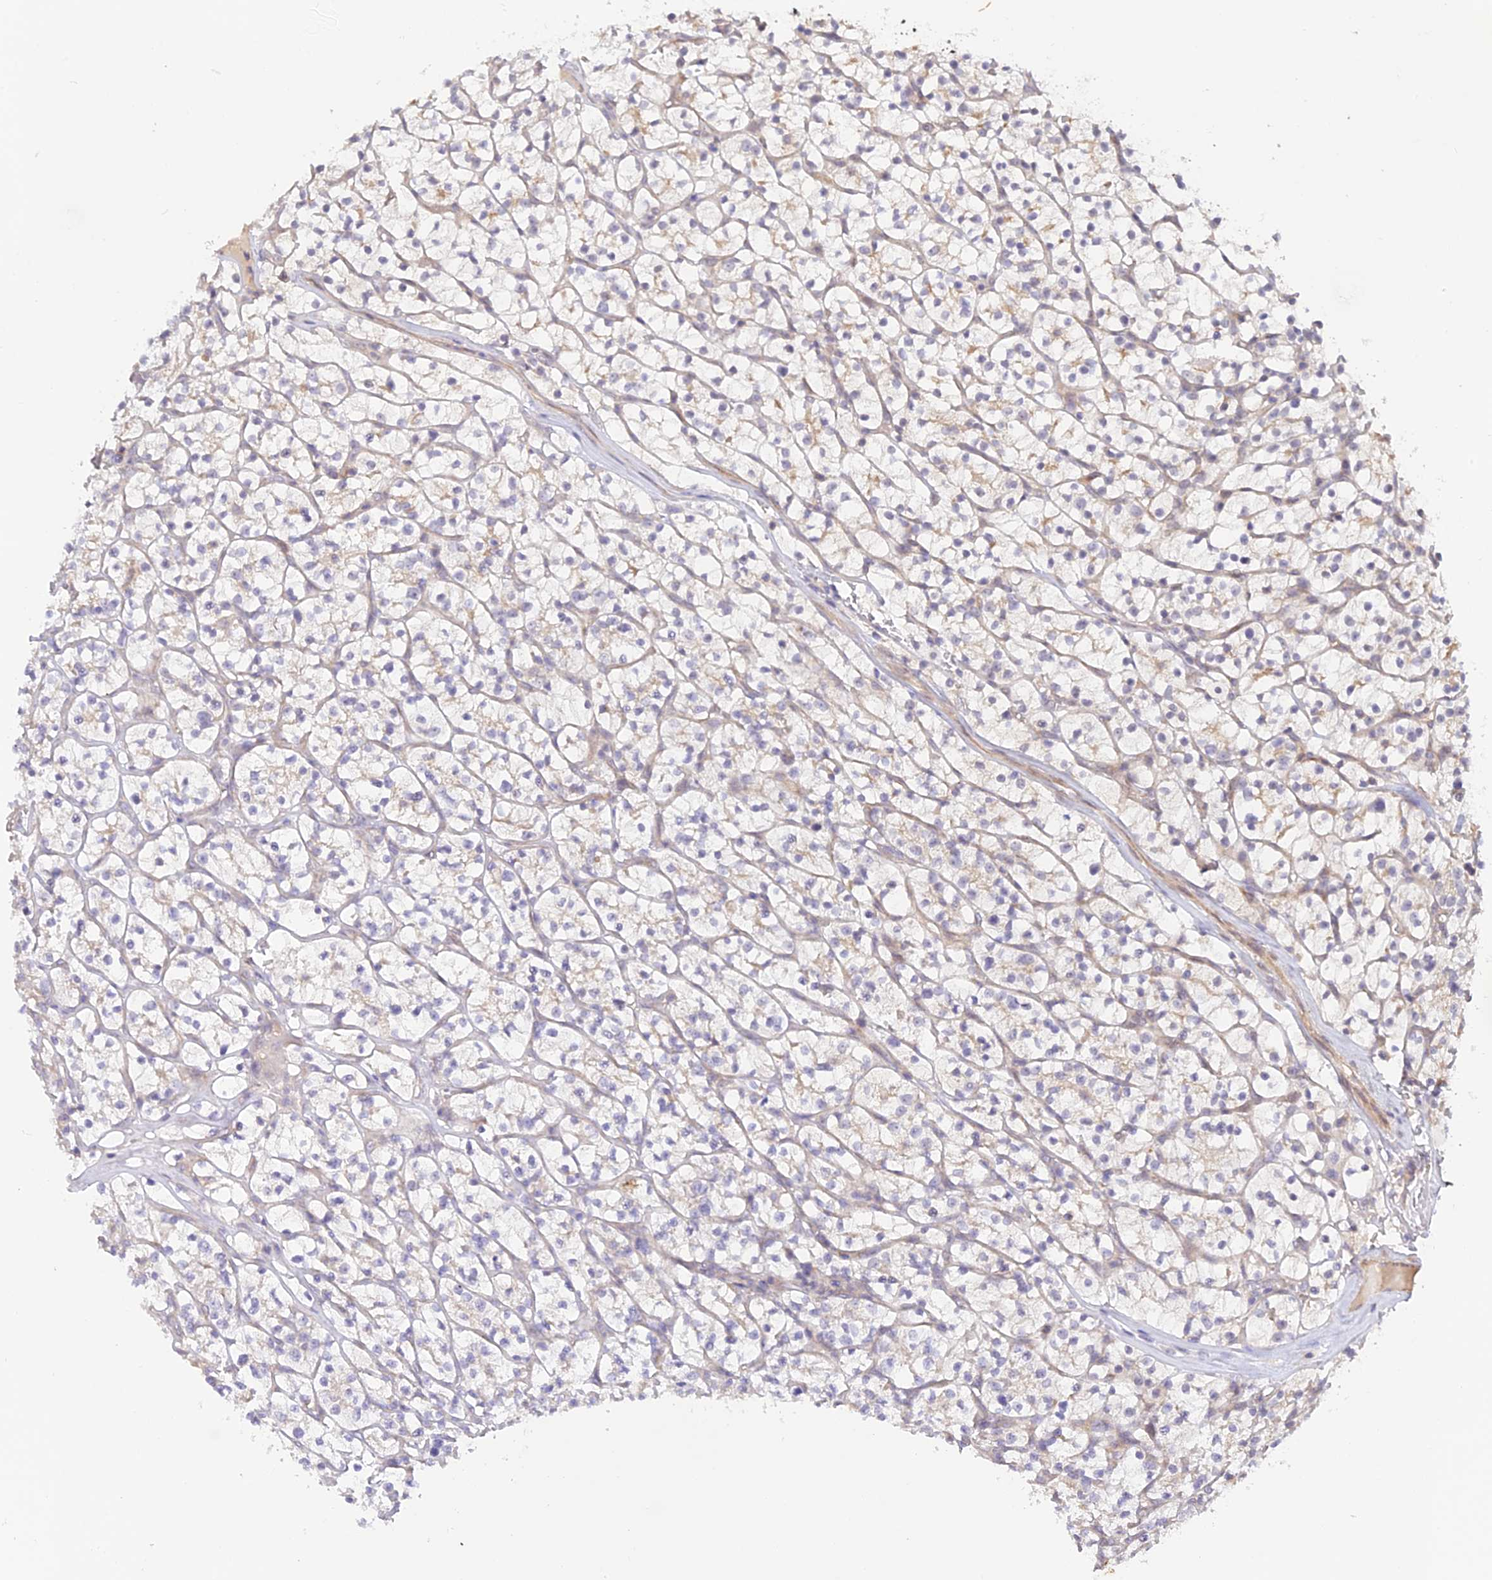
{"staining": {"intensity": "negative", "quantity": "none", "location": "none"}, "tissue": "renal cancer", "cell_type": "Tumor cells", "image_type": "cancer", "snomed": [{"axis": "morphology", "description": "Adenocarcinoma, NOS"}, {"axis": "topography", "description": "Kidney"}], "caption": "Renal cancer (adenocarcinoma) was stained to show a protein in brown. There is no significant positivity in tumor cells.", "gene": "CAMSAP3", "patient": {"sex": "female", "age": 64}}